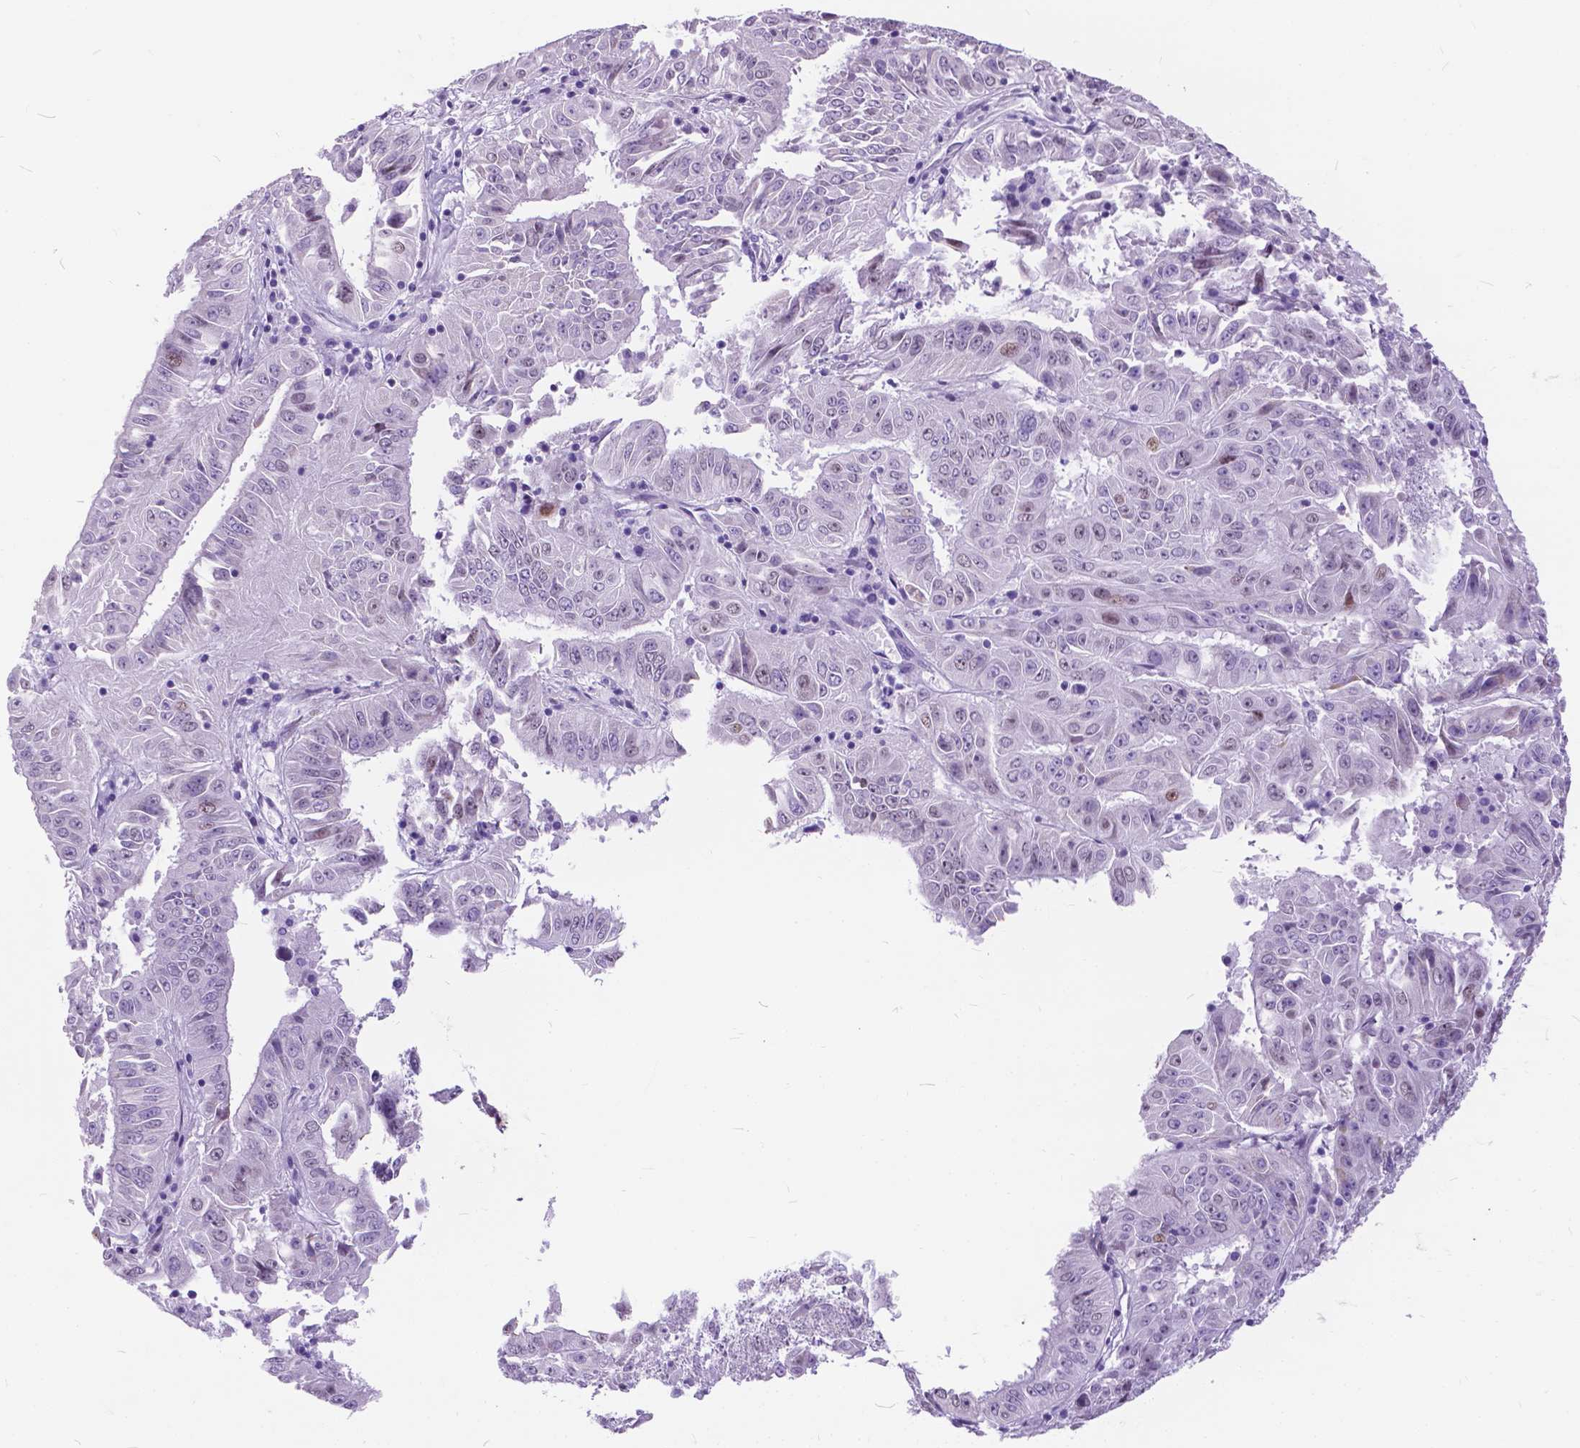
{"staining": {"intensity": "negative", "quantity": "none", "location": "none"}, "tissue": "pancreatic cancer", "cell_type": "Tumor cells", "image_type": "cancer", "snomed": [{"axis": "morphology", "description": "Adenocarcinoma, NOS"}, {"axis": "topography", "description": "Pancreas"}], "caption": "The histopathology image shows no staining of tumor cells in pancreatic cancer (adenocarcinoma).", "gene": "BSND", "patient": {"sex": "male", "age": 63}}